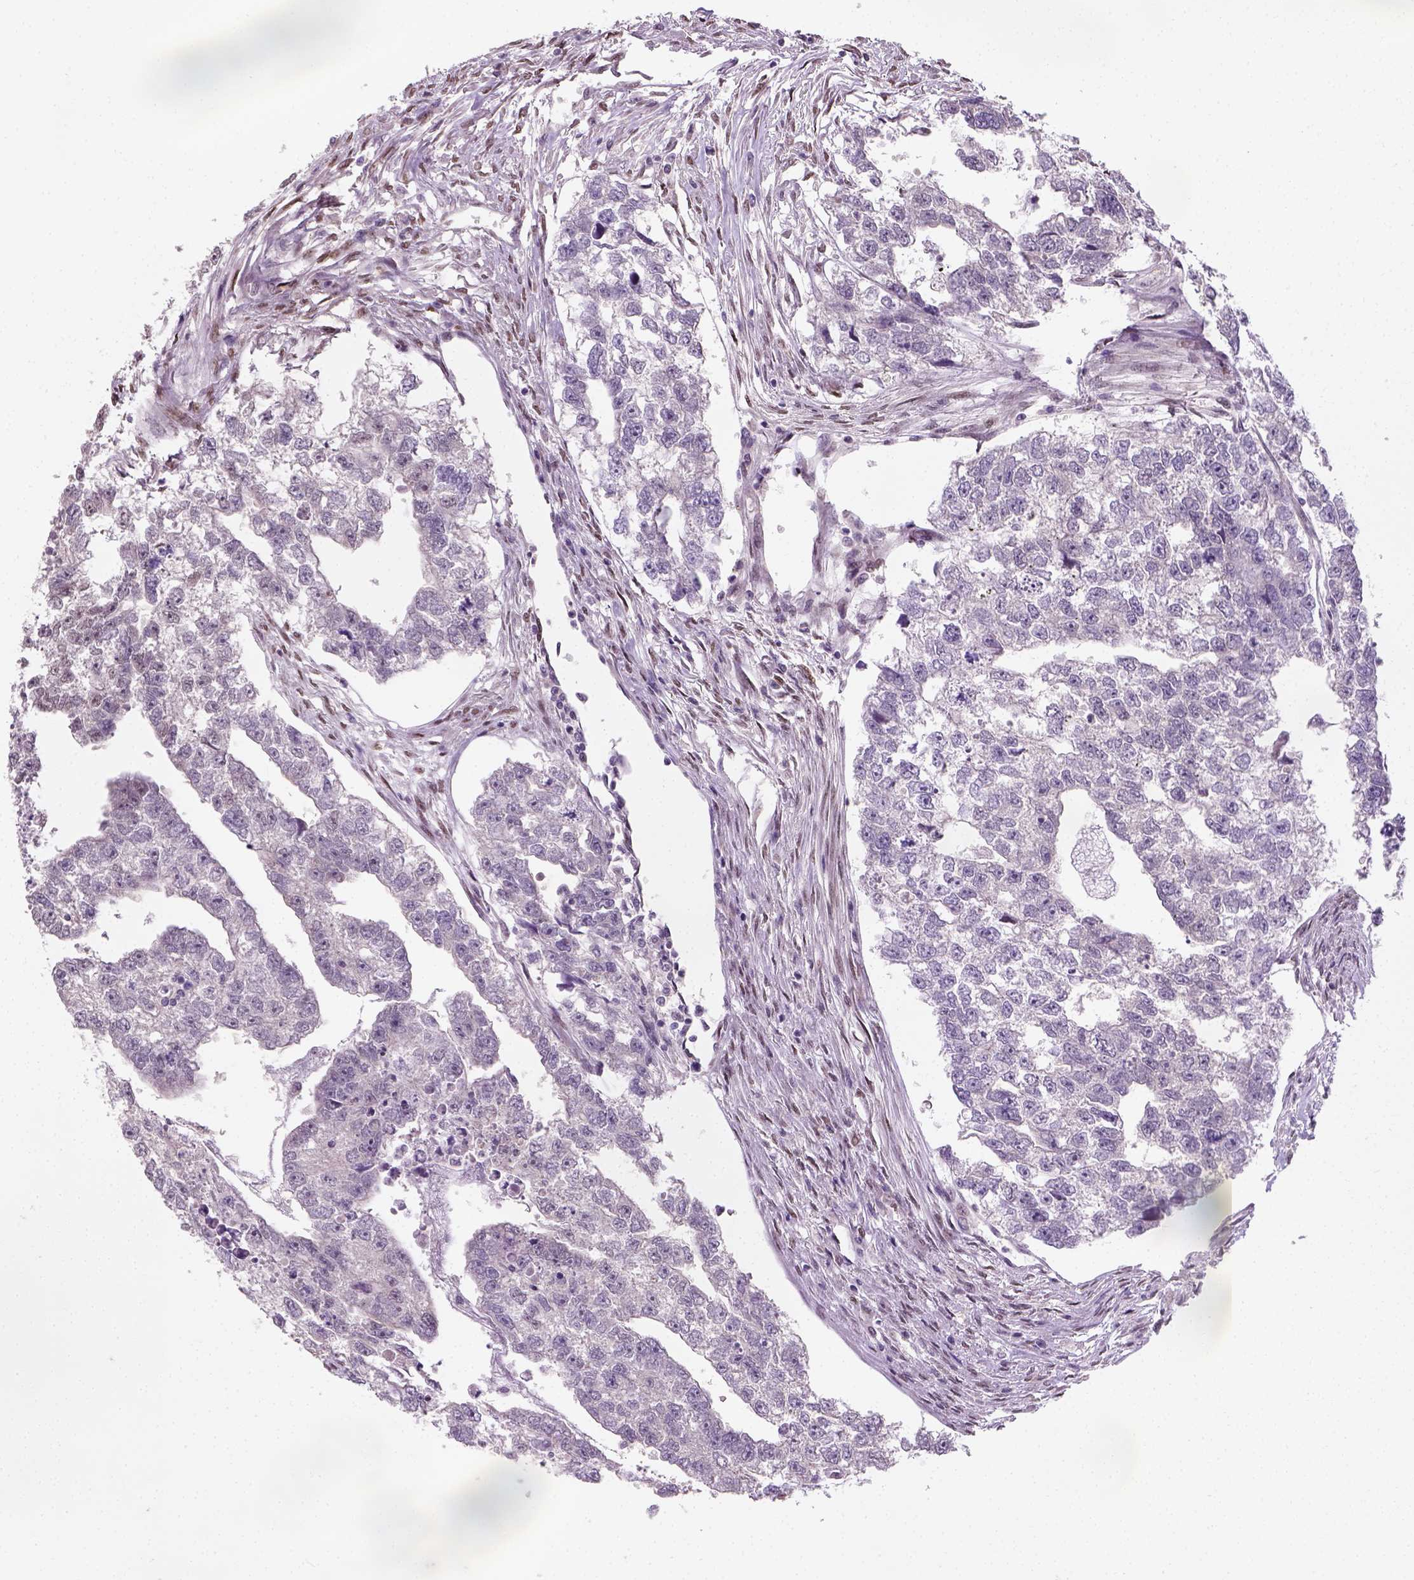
{"staining": {"intensity": "negative", "quantity": "none", "location": "none"}, "tissue": "testis cancer", "cell_type": "Tumor cells", "image_type": "cancer", "snomed": [{"axis": "morphology", "description": "Carcinoma, Embryonal, NOS"}, {"axis": "morphology", "description": "Teratoma, malignant, NOS"}, {"axis": "topography", "description": "Testis"}], "caption": "Tumor cells are negative for brown protein staining in testis cancer.", "gene": "C1orf112", "patient": {"sex": "male", "age": 44}}